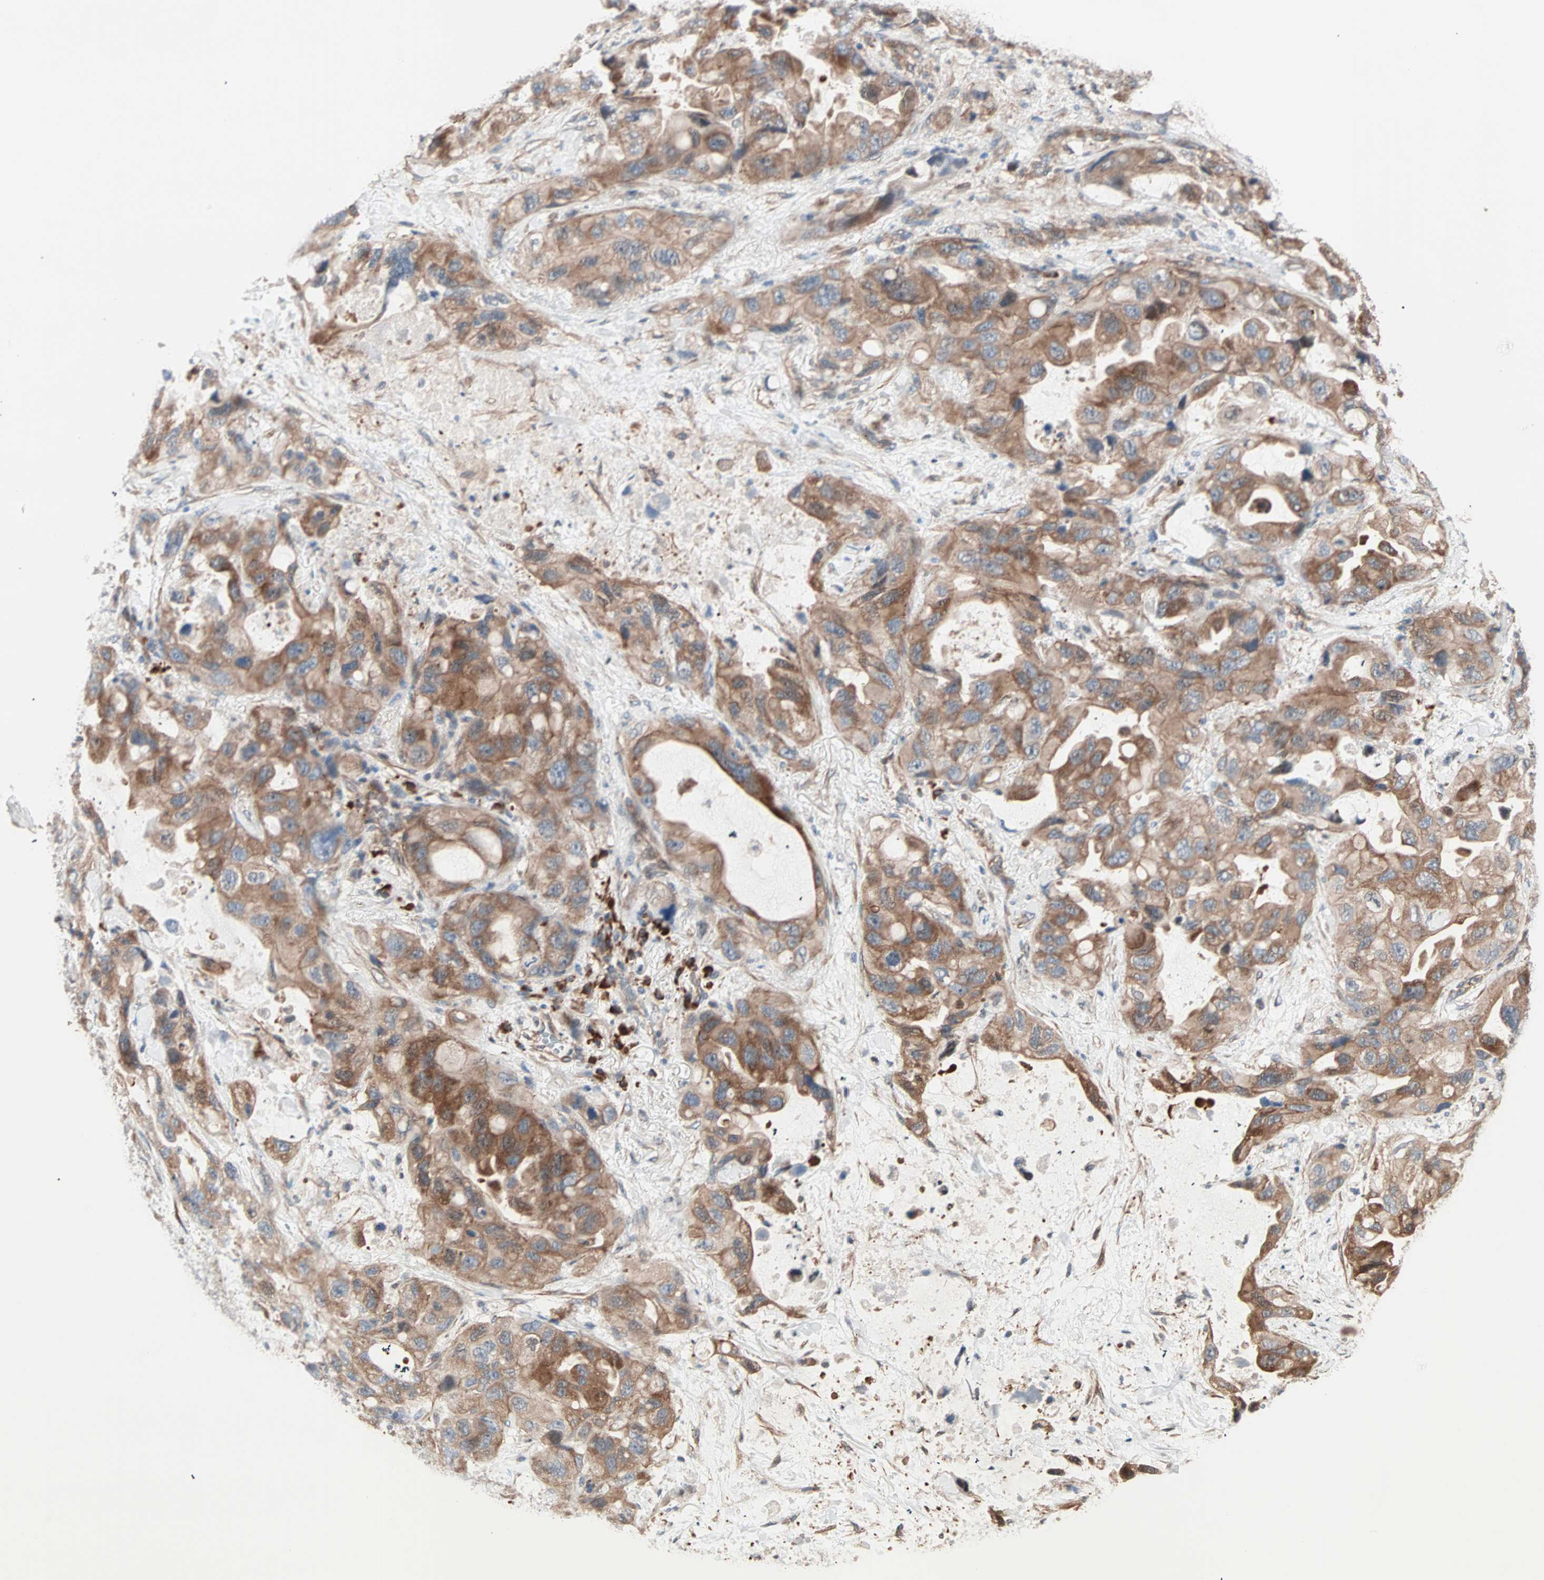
{"staining": {"intensity": "moderate", "quantity": ">75%", "location": "cytoplasmic/membranous"}, "tissue": "lung cancer", "cell_type": "Tumor cells", "image_type": "cancer", "snomed": [{"axis": "morphology", "description": "Squamous cell carcinoma, NOS"}, {"axis": "topography", "description": "Lung"}], "caption": "Tumor cells reveal moderate cytoplasmic/membranous positivity in approximately >75% of cells in squamous cell carcinoma (lung). (Brightfield microscopy of DAB IHC at high magnification).", "gene": "ALG5", "patient": {"sex": "female", "age": 73}}